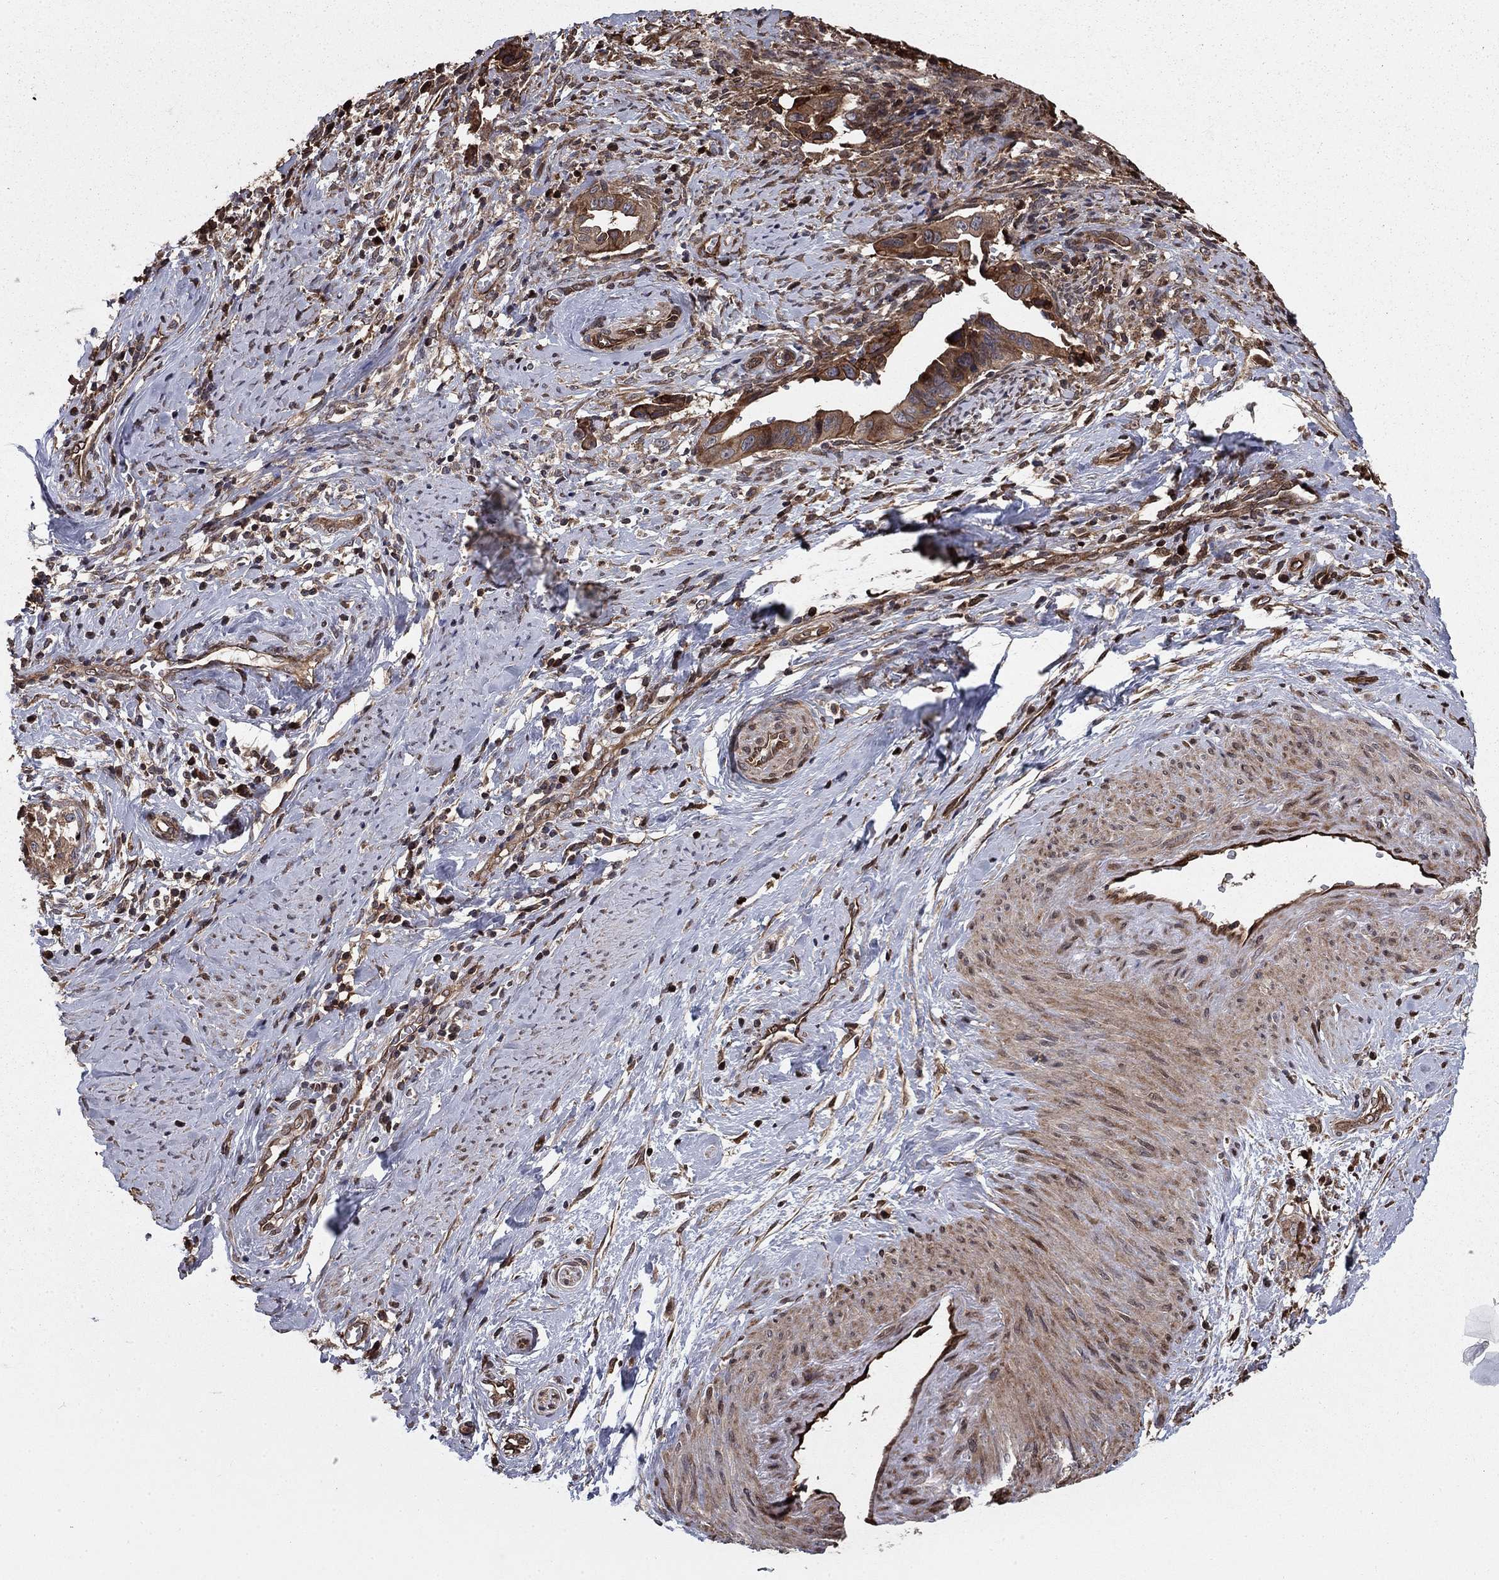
{"staining": {"intensity": "moderate", "quantity": "<25%", "location": "cytoplasmic/membranous"}, "tissue": "cervical cancer", "cell_type": "Tumor cells", "image_type": "cancer", "snomed": [{"axis": "morphology", "description": "Adenocarcinoma, NOS"}, {"axis": "topography", "description": "Cervix"}], "caption": "The immunohistochemical stain labels moderate cytoplasmic/membranous positivity in tumor cells of cervical adenocarcinoma tissue. (DAB (3,3'-diaminobenzidine) IHC with brightfield microscopy, high magnification).", "gene": "GYG1", "patient": {"sex": "female", "age": 42}}